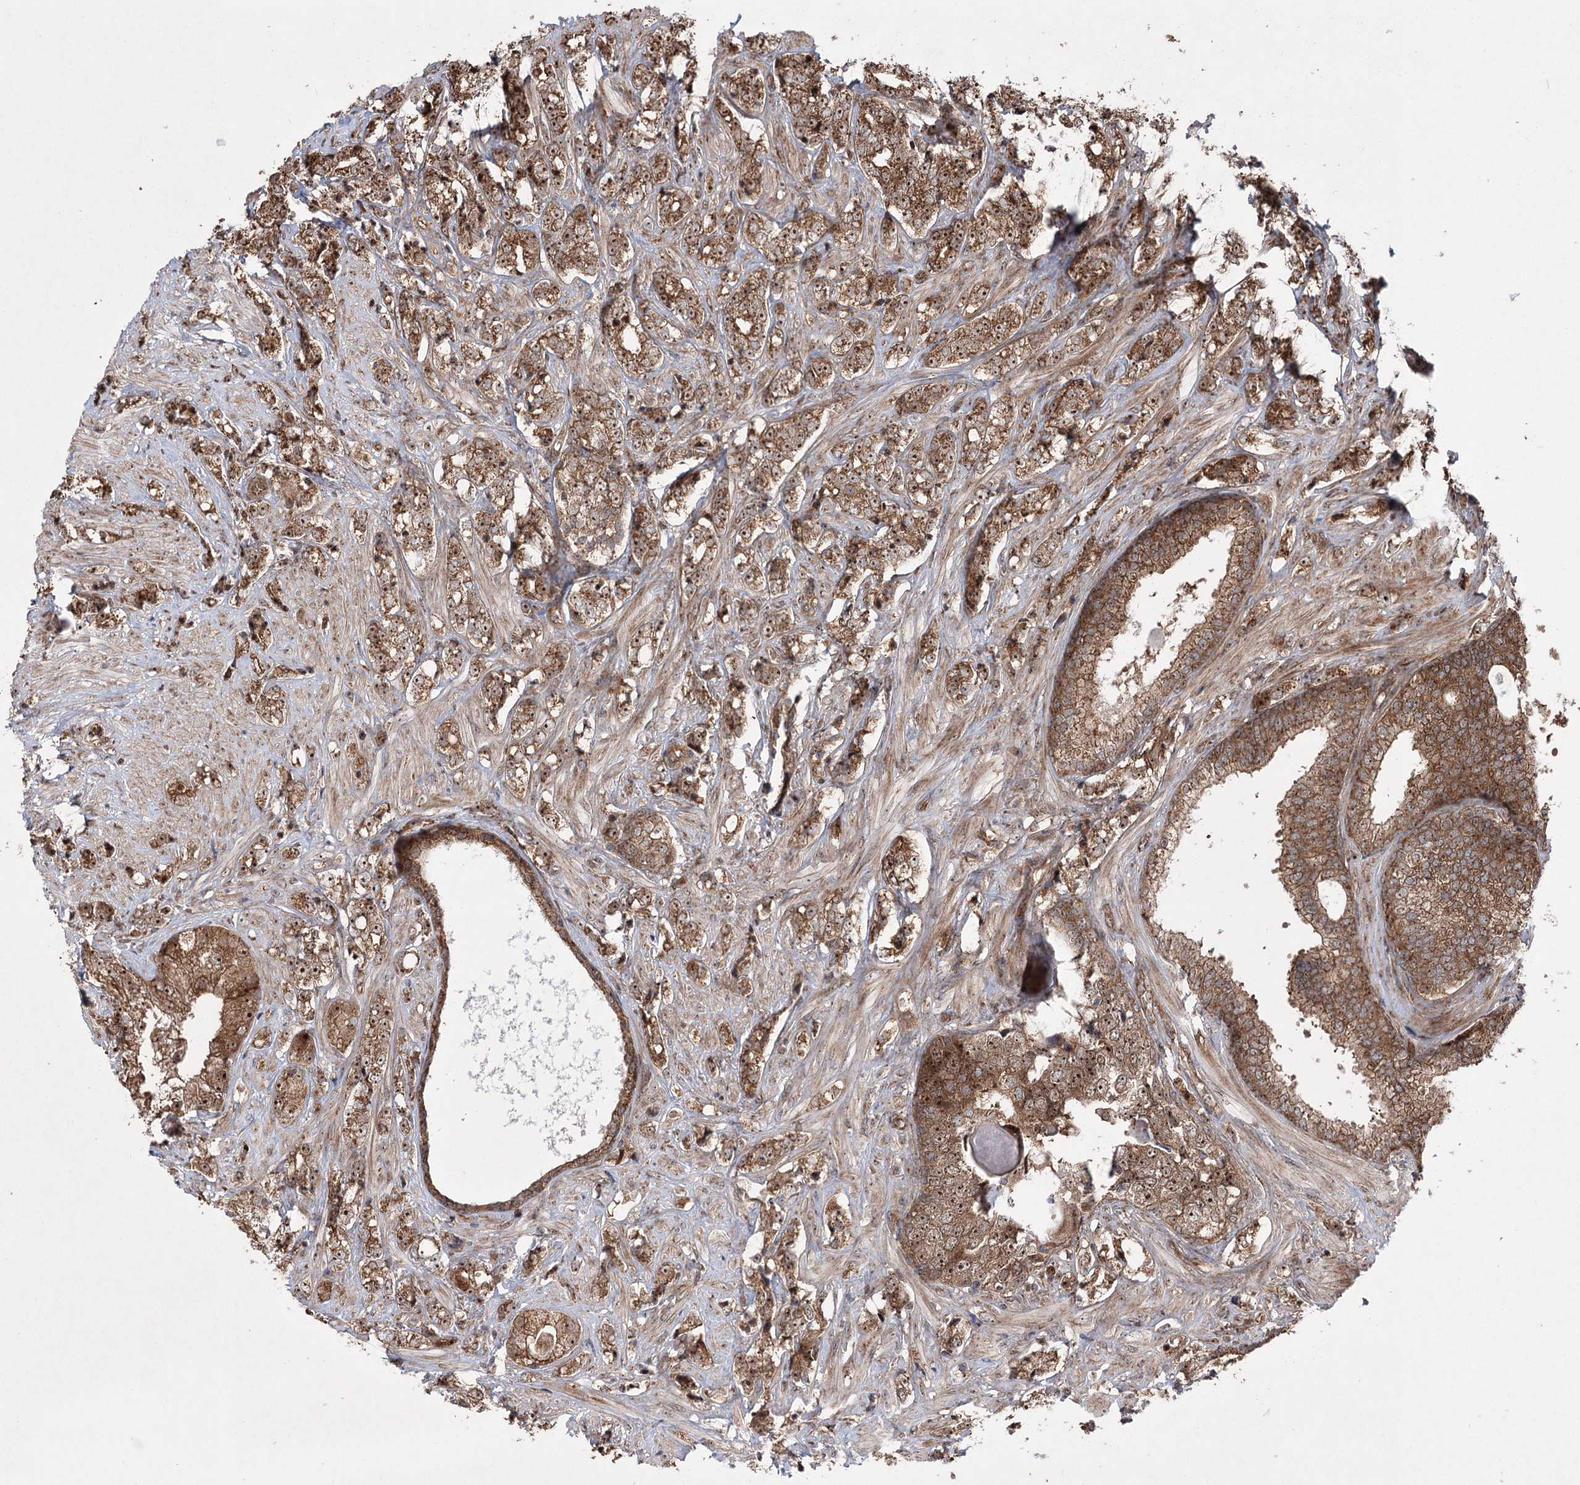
{"staining": {"intensity": "strong", "quantity": ">75%", "location": "cytoplasmic/membranous,nuclear"}, "tissue": "prostate cancer", "cell_type": "Tumor cells", "image_type": "cancer", "snomed": [{"axis": "morphology", "description": "Adenocarcinoma, High grade"}, {"axis": "topography", "description": "Prostate"}], "caption": "DAB (3,3'-diaminobenzidine) immunohistochemical staining of high-grade adenocarcinoma (prostate) demonstrates strong cytoplasmic/membranous and nuclear protein positivity in about >75% of tumor cells. The protein is shown in brown color, while the nuclei are stained blue.", "gene": "SERINC5", "patient": {"sex": "male", "age": 69}}